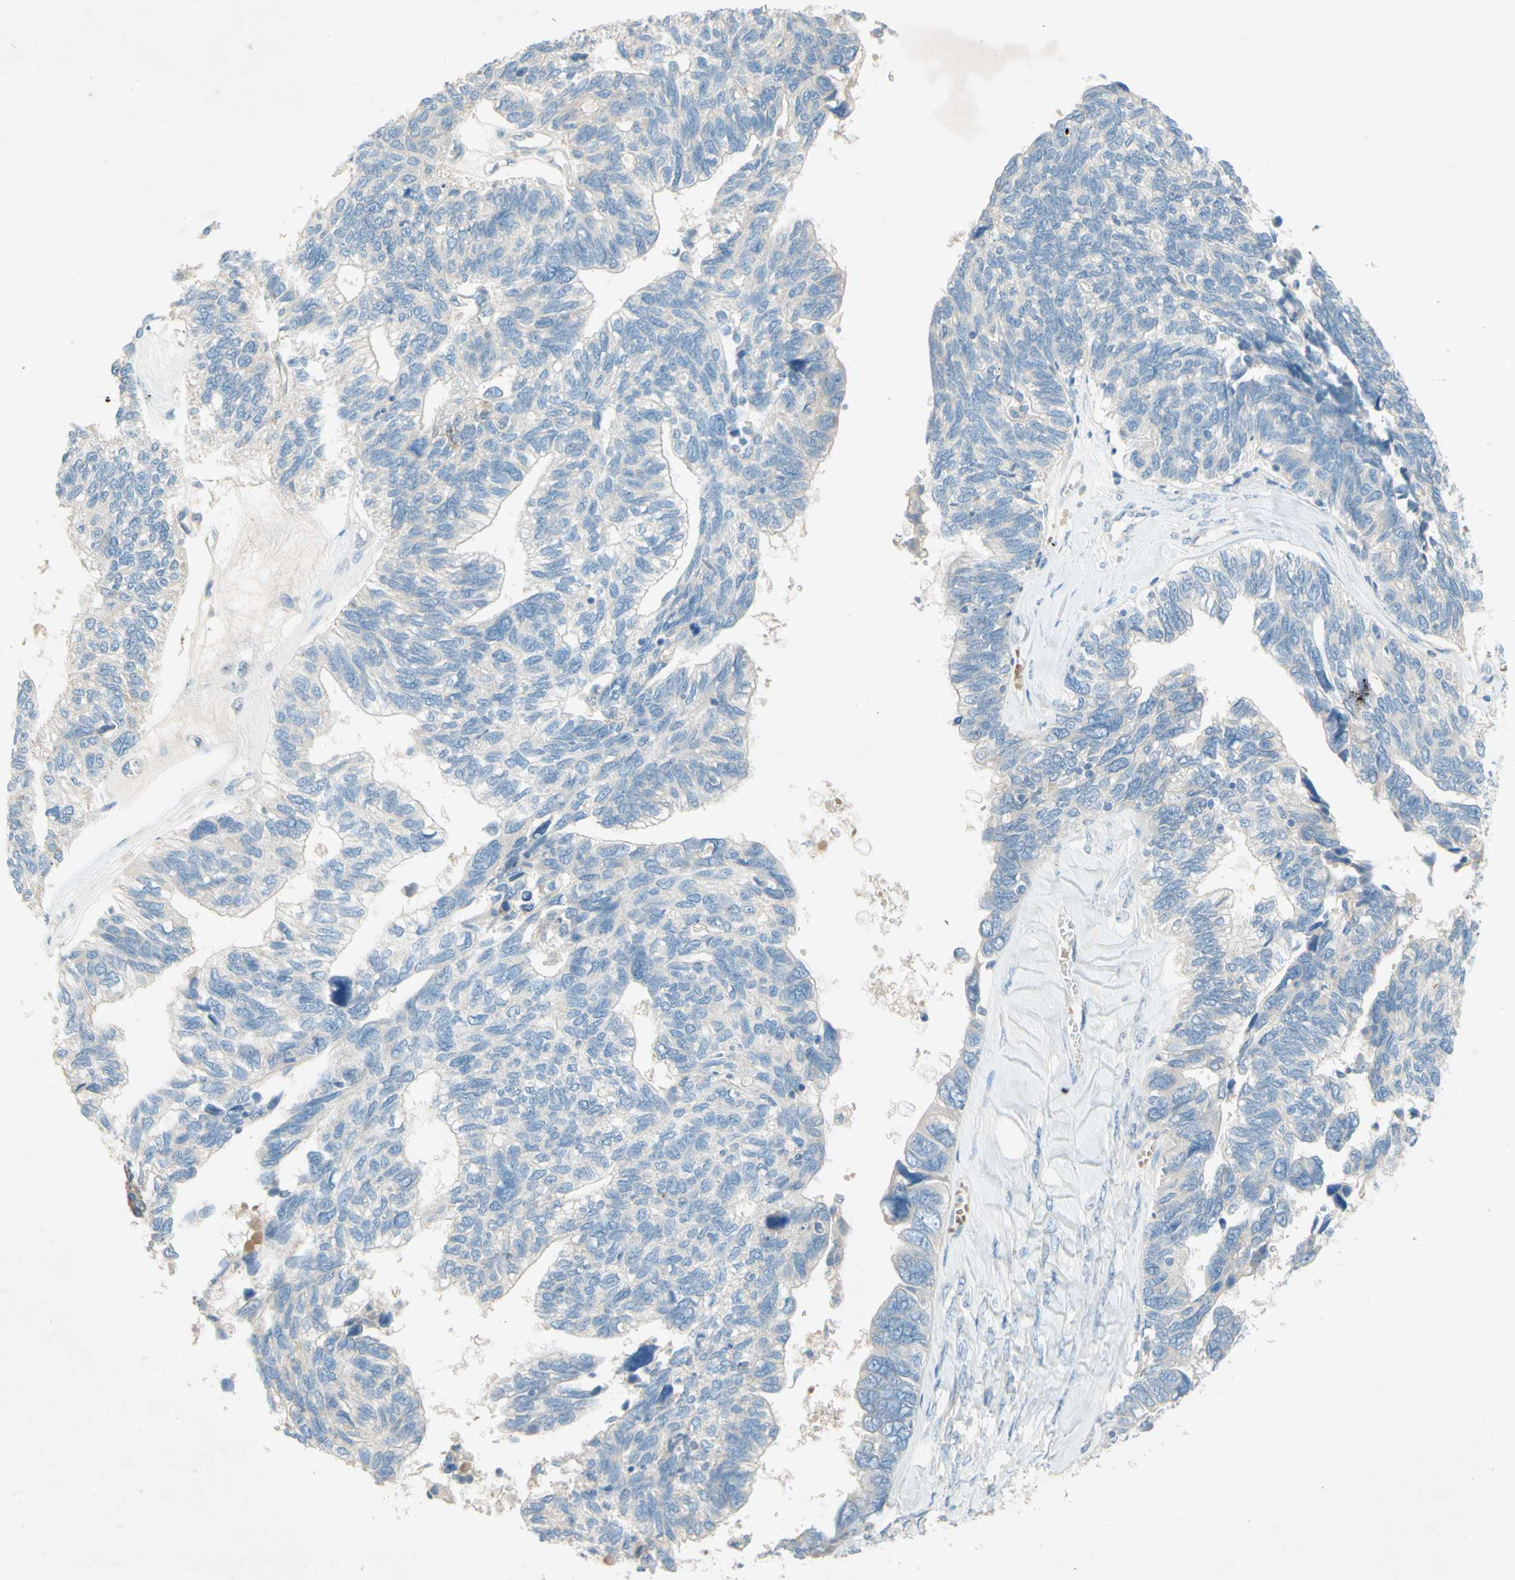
{"staining": {"intensity": "negative", "quantity": "none", "location": "none"}, "tissue": "ovarian cancer", "cell_type": "Tumor cells", "image_type": "cancer", "snomed": [{"axis": "morphology", "description": "Cystadenocarcinoma, serous, NOS"}, {"axis": "topography", "description": "Ovary"}], "caption": "Tumor cells are negative for brown protein staining in ovarian cancer (serous cystadenocarcinoma).", "gene": "IL2", "patient": {"sex": "female", "age": 79}}